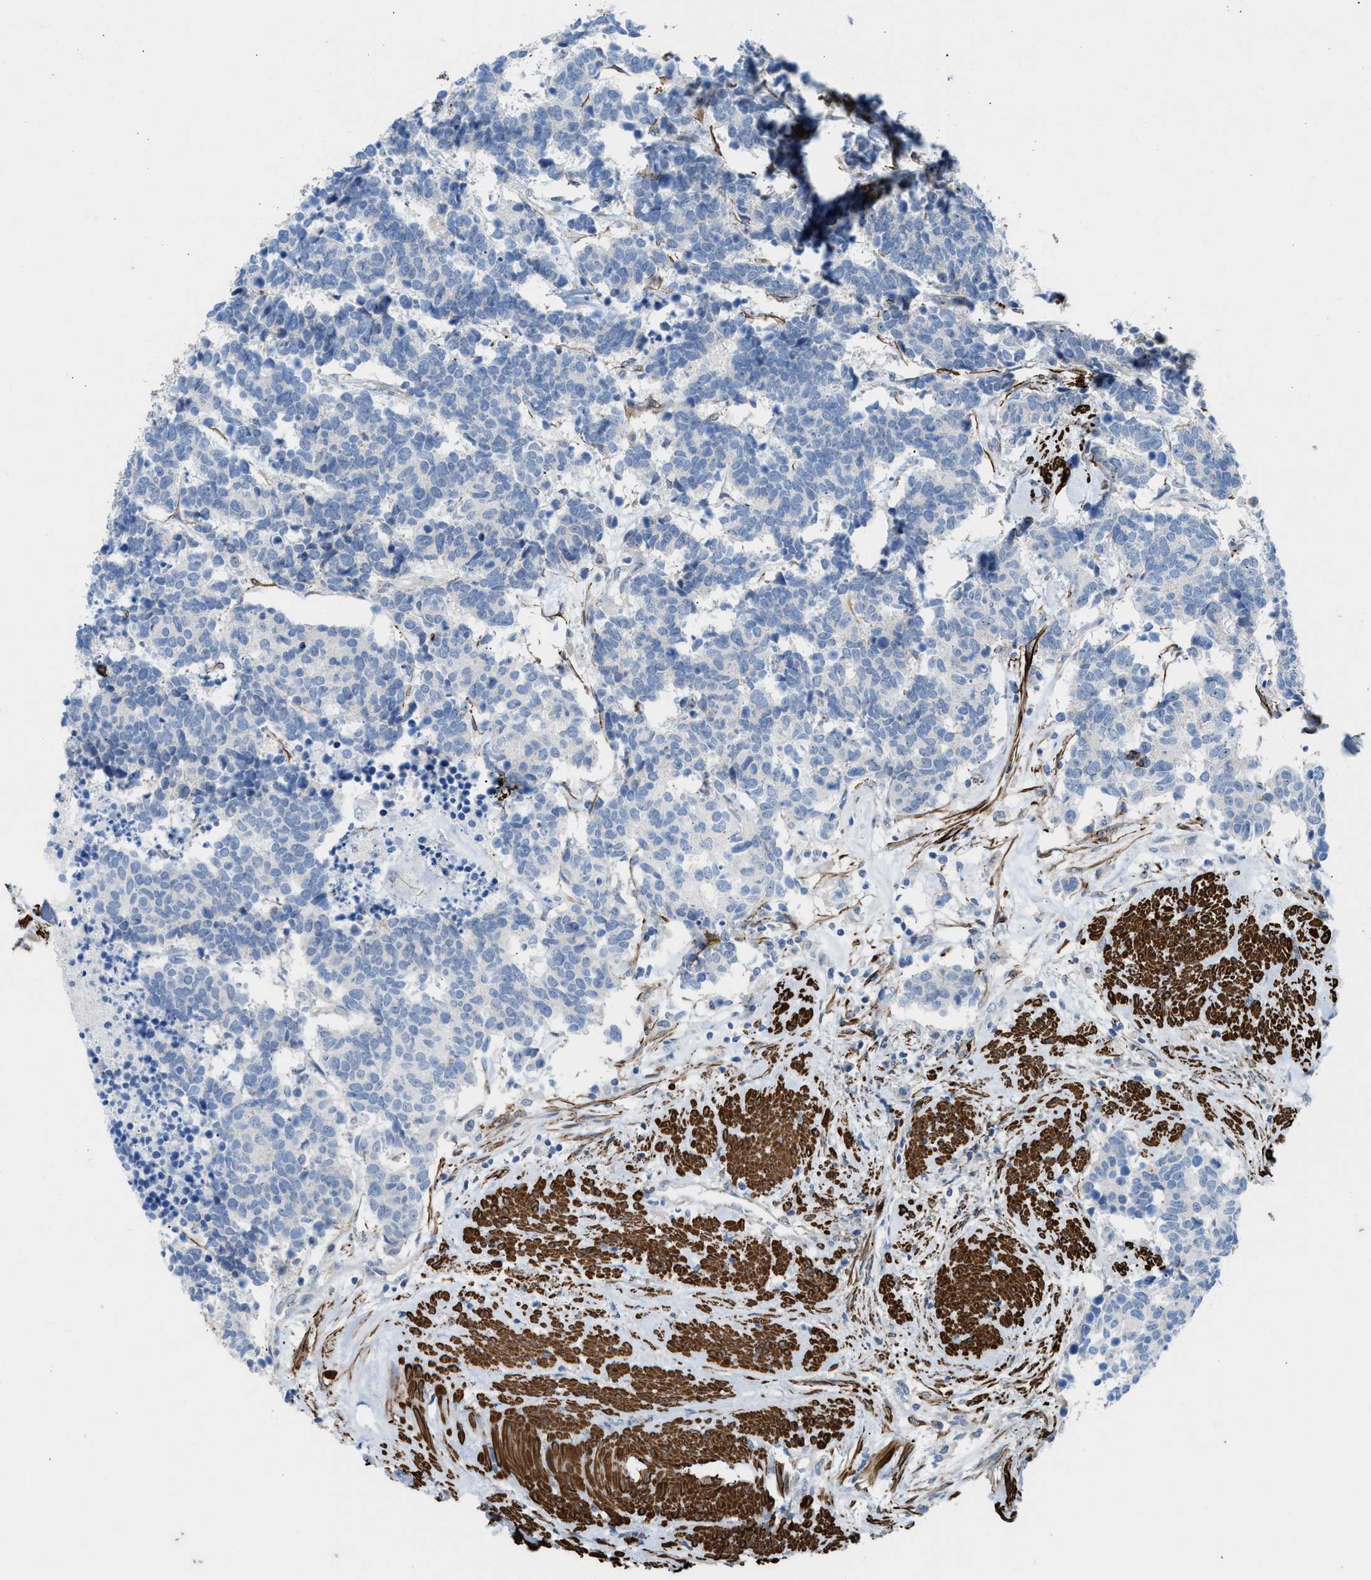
{"staining": {"intensity": "negative", "quantity": "none", "location": "none"}, "tissue": "carcinoid", "cell_type": "Tumor cells", "image_type": "cancer", "snomed": [{"axis": "morphology", "description": "Carcinoma, NOS"}, {"axis": "morphology", "description": "Carcinoid, malignant, NOS"}, {"axis": "topography", "description": "Urinary bladder"}], "caption": "Immunohistochemical staining of carcinoma displays no significant positivity in tumor cells.", "gene": "NQO2", "patient": {"sex": "male", "age": 57}}